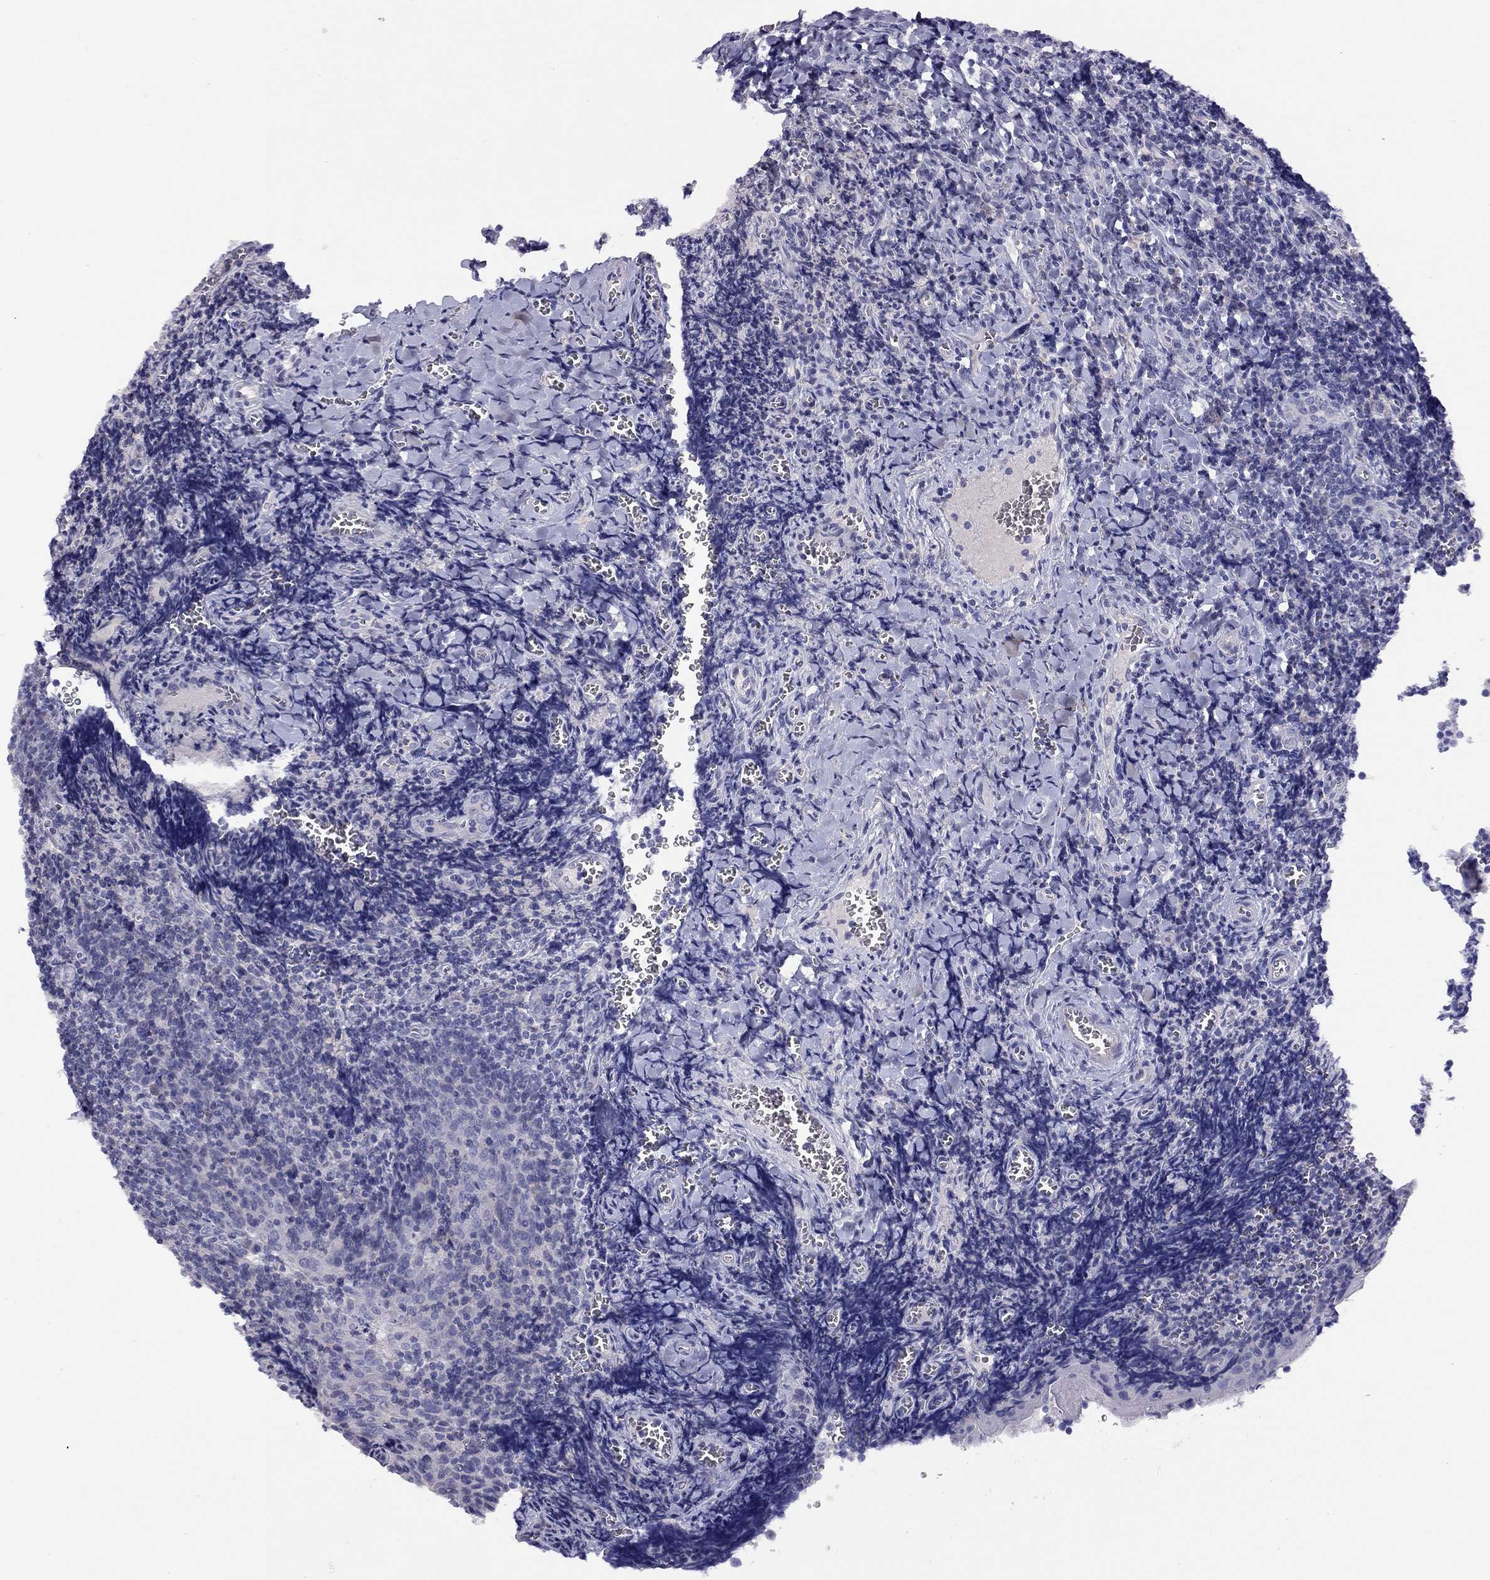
{"staining": {"intensity": "negative", "quantity": "none", "location": "none"}, "tissue": "tonsil", "cell_type": "Germinal center cells", "image_type": "normal", "snomed": [{"axis": "morphology", "description": "Normal tissue, NOS"}, {"axis": "morphology", "description": "Inflammation, NOS"}, {"axis": "topography", "description": "Tonsil"}], "caption": "DAB (3,3'-diaminobenzidine) immunohistochemical staining of normal tonsil demonstrates no significant expression in germinal center cells. (DAB IHC visualized using brightfield microscopy, high magnification).", "gene": "CPNE4", "patient": {"sex": "female", "age": 31}}